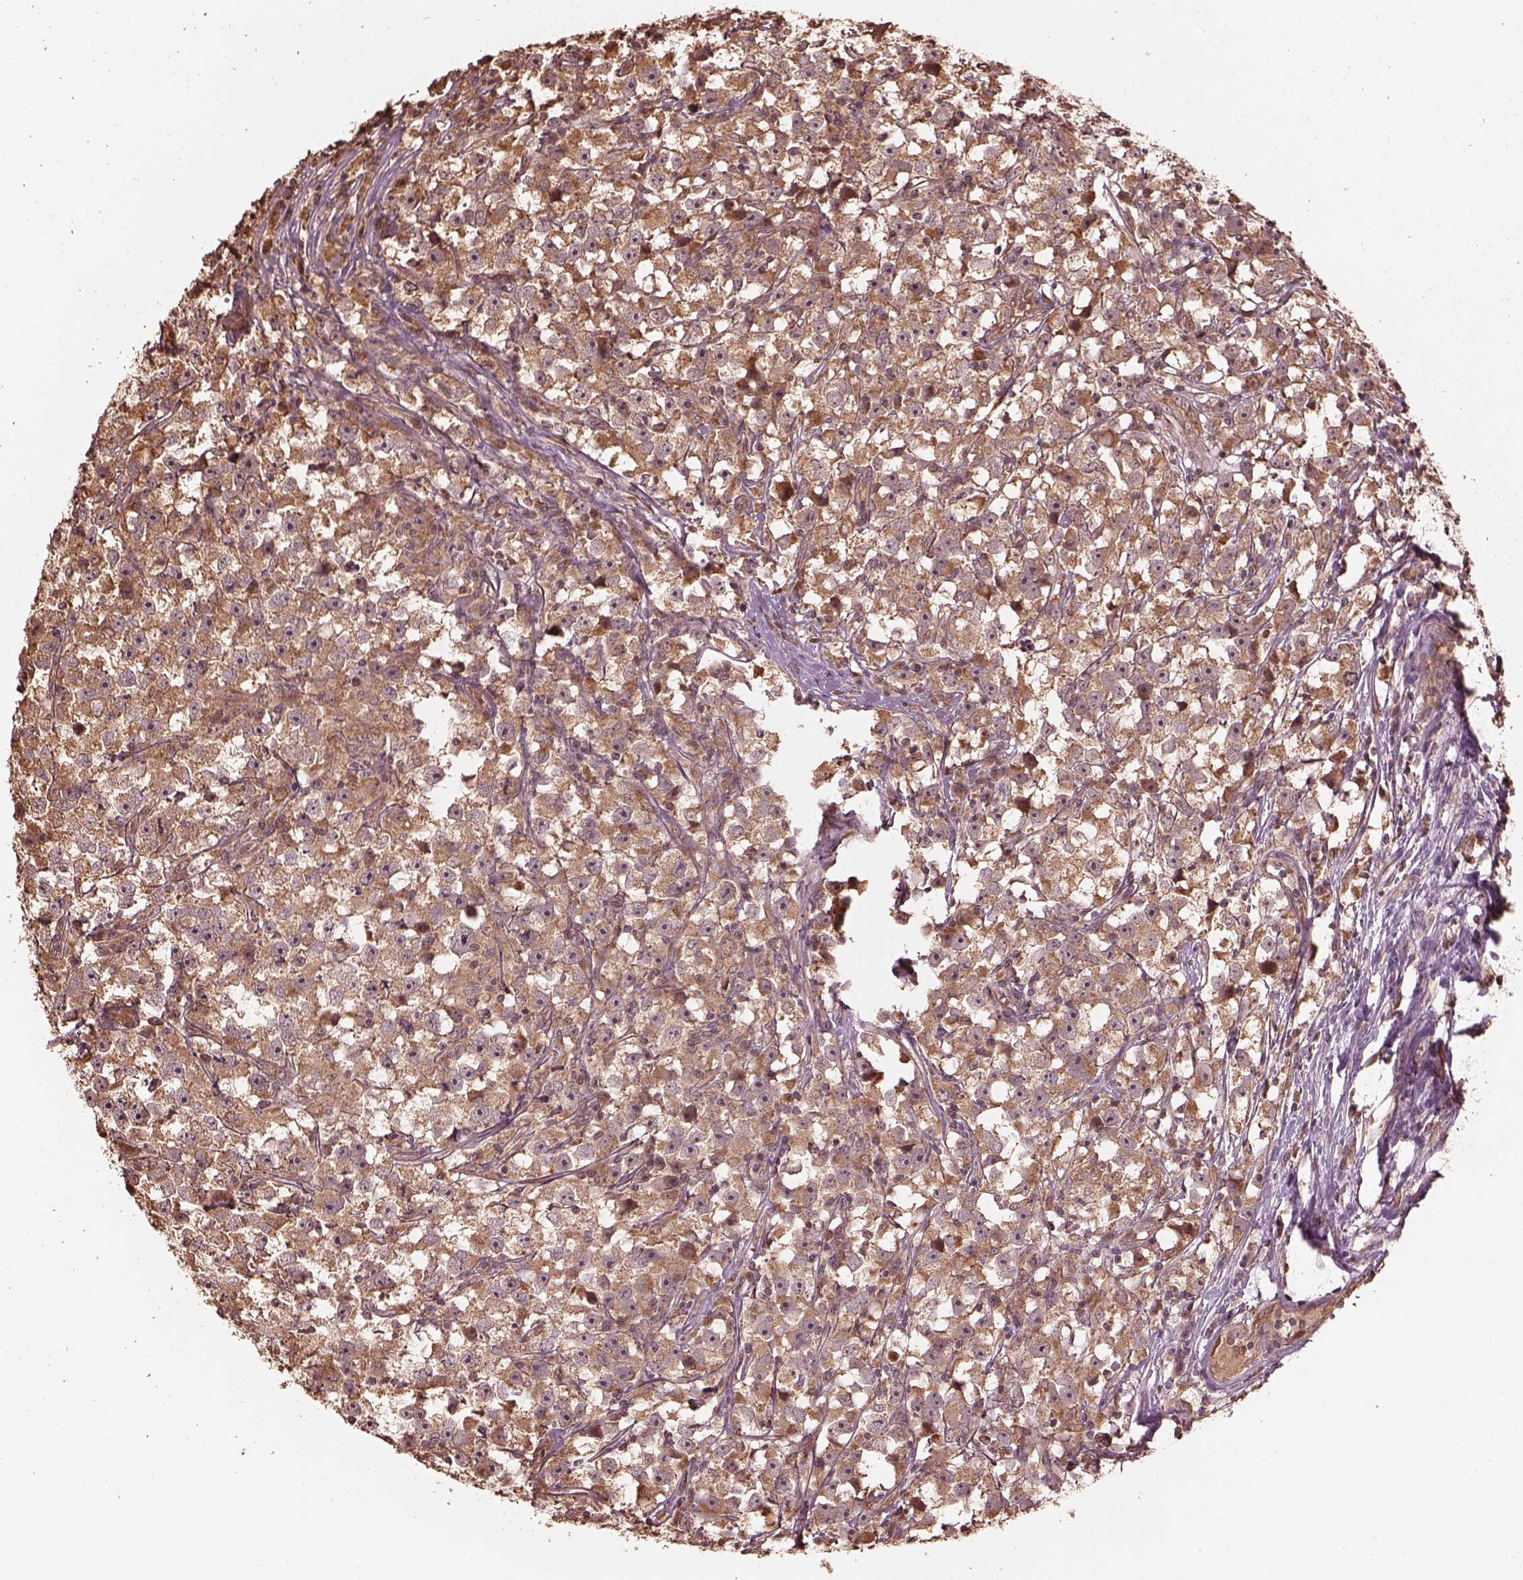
{"staining": {"intensity": "moderate", "quantity": ">75%", "location": "cytoplasmic/membranous"}, "tissue": "testis cancer", "cell_type": "Tumor cells", "image_type": "cancer", "snomed": [{"axis": "morphology", "description": "Seminoma, NOS"}, {"axis": "topography", "description": "Testis"}], "caption": "Testis seminoma was stained to show a protein in brown. There is medium levels of moderate cytoplasmic/membranous positivity in about >75% of tumor cells.", "gene": "METTL4", "patient": {"sex": "male", "age": 33}}